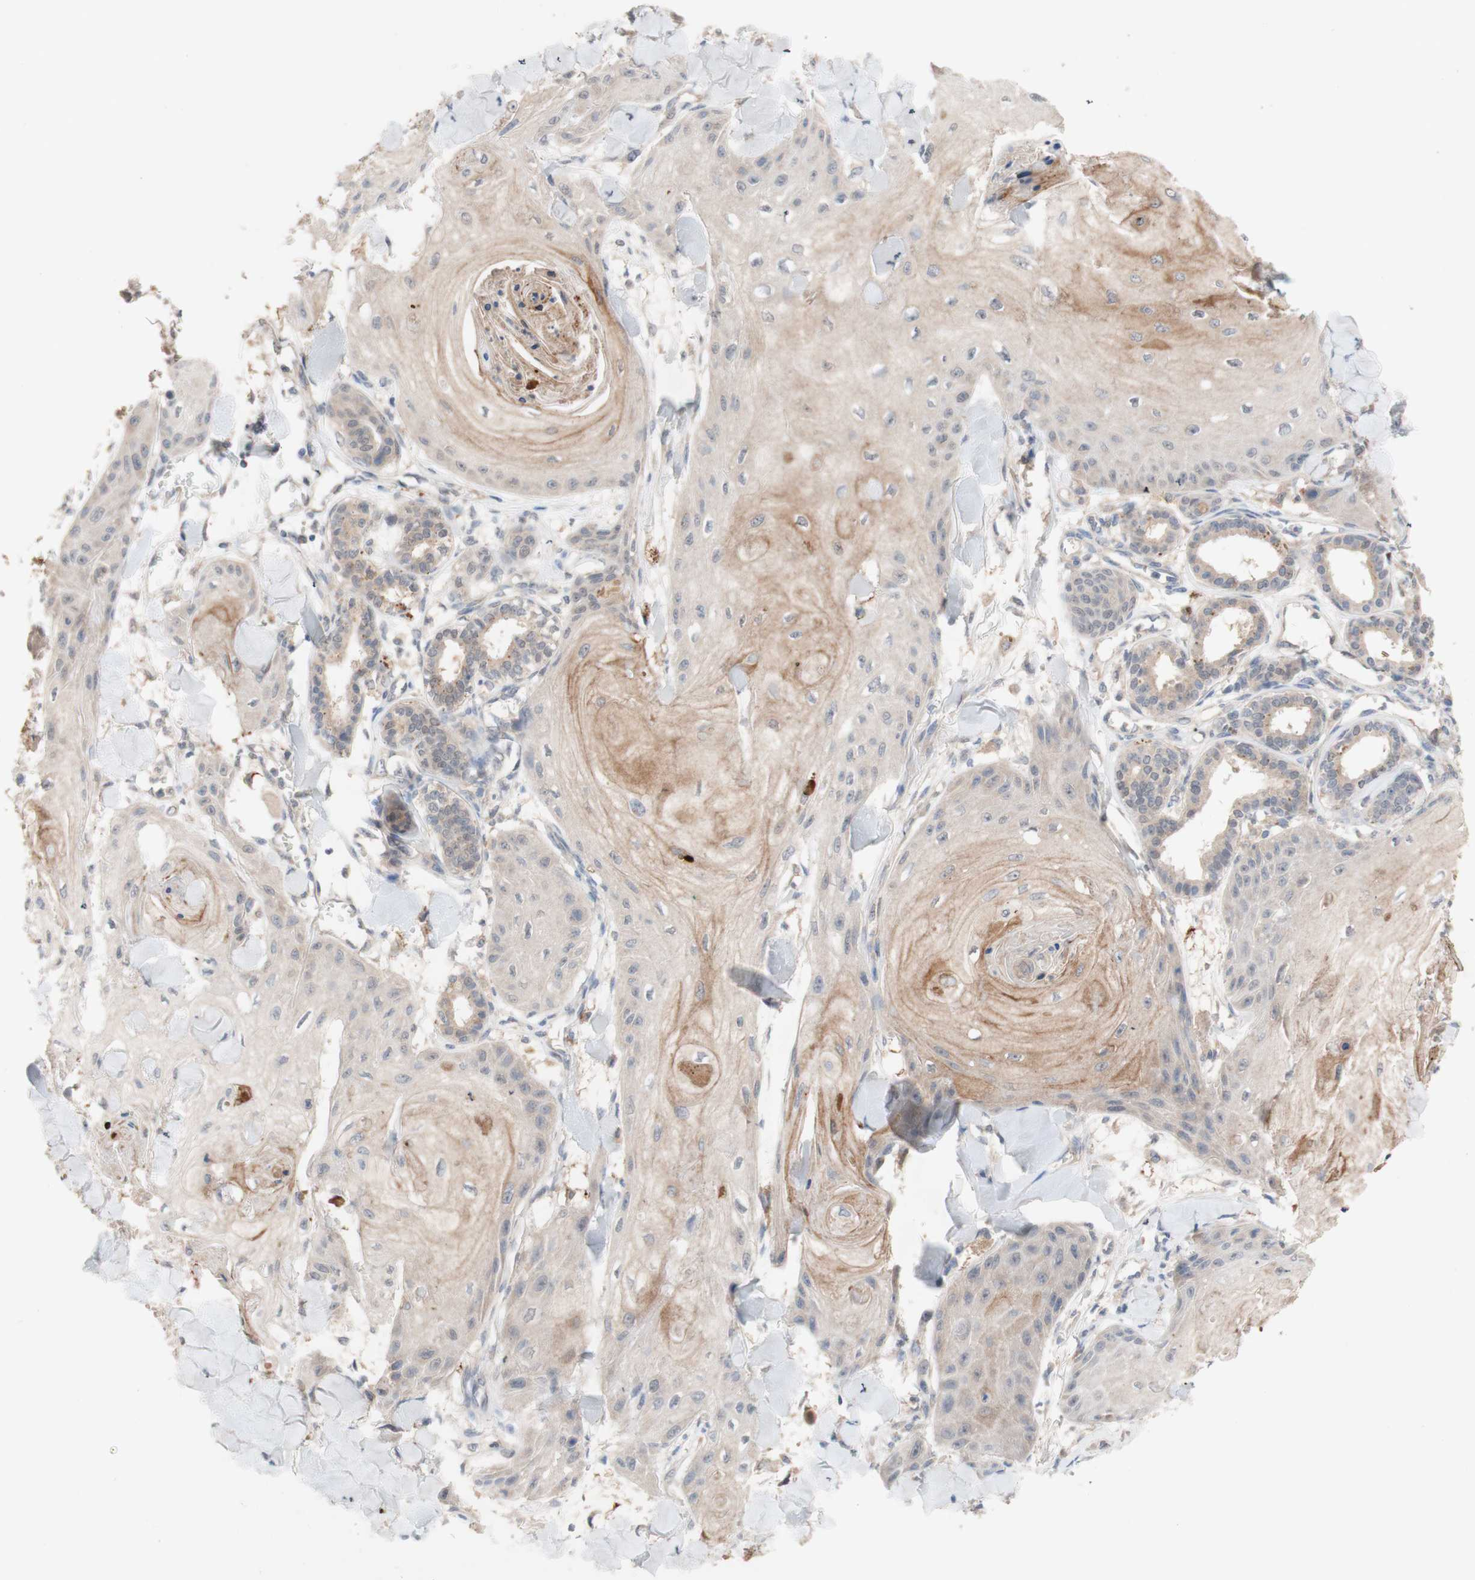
{"staining": {"intensity": "weak", "quantity": "25%-75%", "location": "cytoplasmic/membranous"}, "tissue": "skin cancer", "cell_type": "Tumor cells", "image_type": "cancer", "snomed": [{"axis": "morphology", "description": "Squamous cell carcinoma, NOS"}, {"axis": "topography", "description": "Skin"}], "caption": "A brown stain highlights weak cytoplasmic/membranous staining of a protein in skin cancer tumor cells.", "gene": "PEX2", "patient": {"sex": "male", "age": 74}}